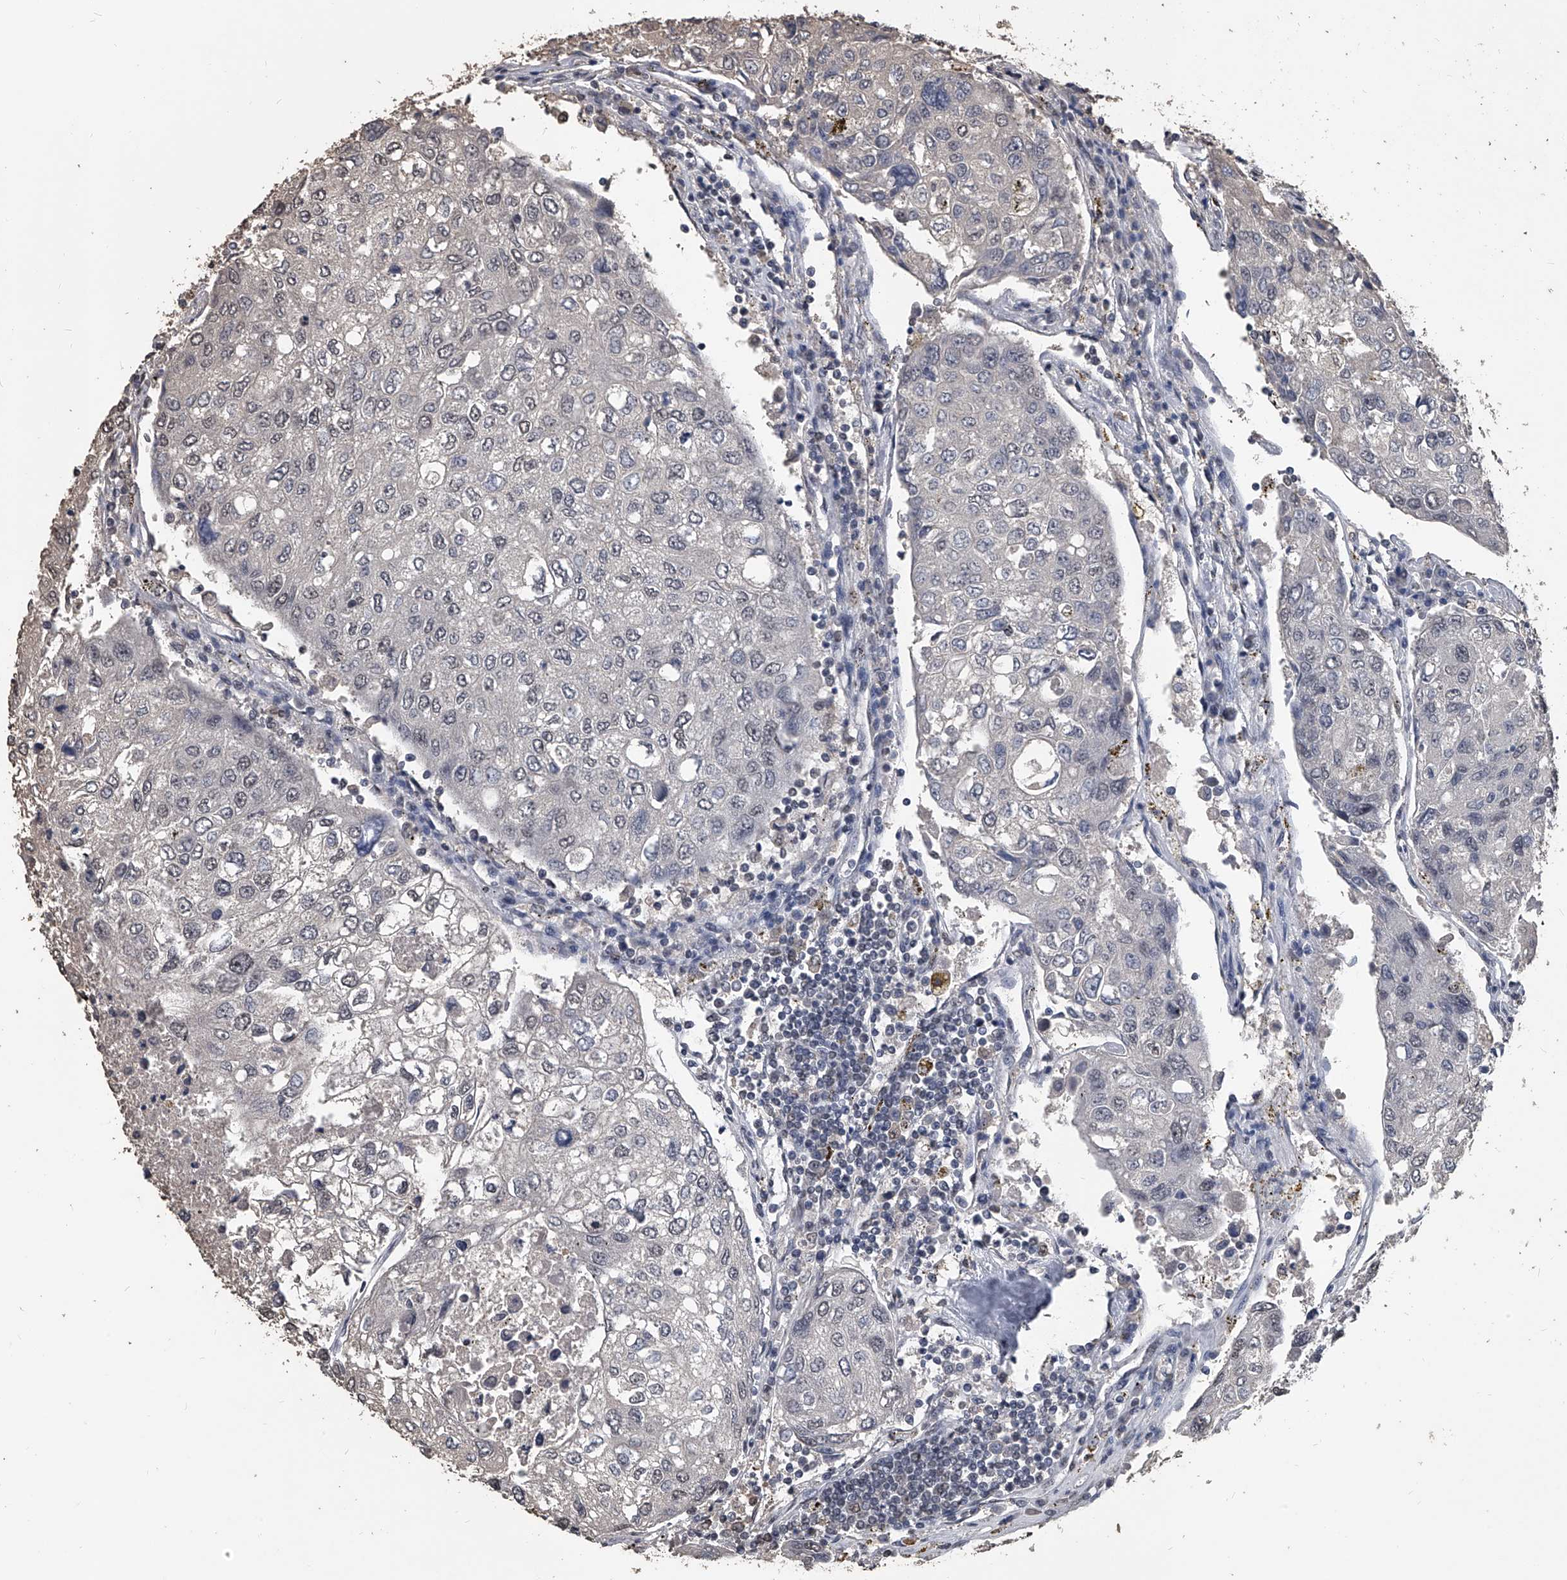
{"staining": {"intensity": "weak", "quantity": "<25%", "location": "nuclear"}, "tissue": "urothelial cancer", "cell_type": "Tumor cells", "image_type": "cancer", "snomed": [{"axis": "morphology", "description": "Urothelial carcinoma, High grade"}, {"axis": "topography", "description": "Lymph node"}, {"axis": "topography", "description": "Urinary bladder"}], "caption": "This is an IHC image of urothelial cancer. There is no expression in tumor cells.", "gene": "MATR3", "patient": {"sex": "male", "age": 51}}